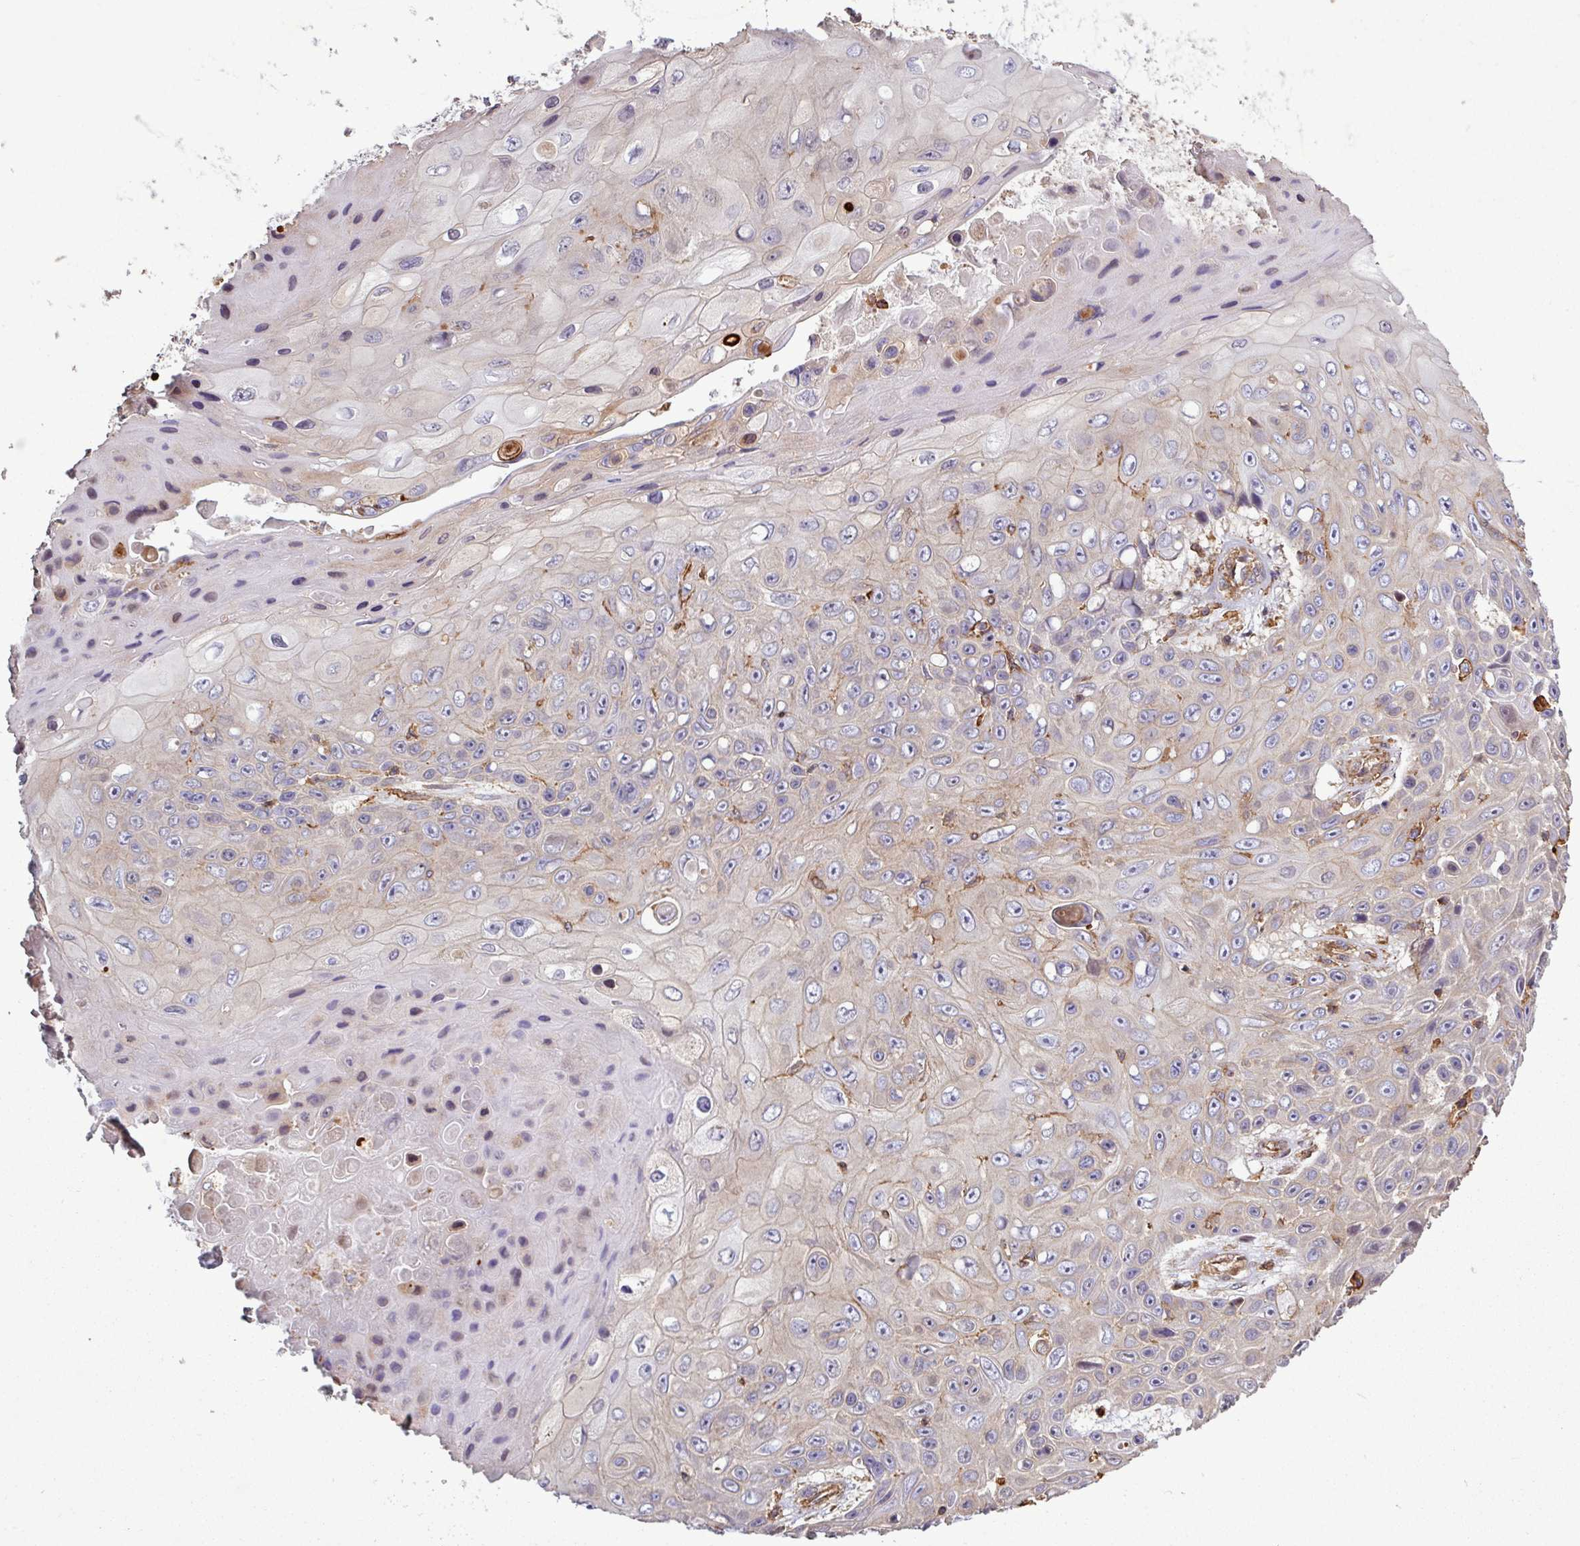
{"staining": {"intensity": "weak", "quantity": "<25%", "location": "cytoplasmic/membranous"}, "tissue": "skin cancer", "cell_type": "Tumor cells", "image_type": "cancer", "snomed": [{"axis": "morphology", "description": "Squamous cell carcinoma, NOS"}, {"axis": "topography", "description": "Skin"}], "caption": "There is no significant staining in tumor cells of skin cancer.", "gene": "ACTR3", "patient": {"sex": "male", "age": 82}}